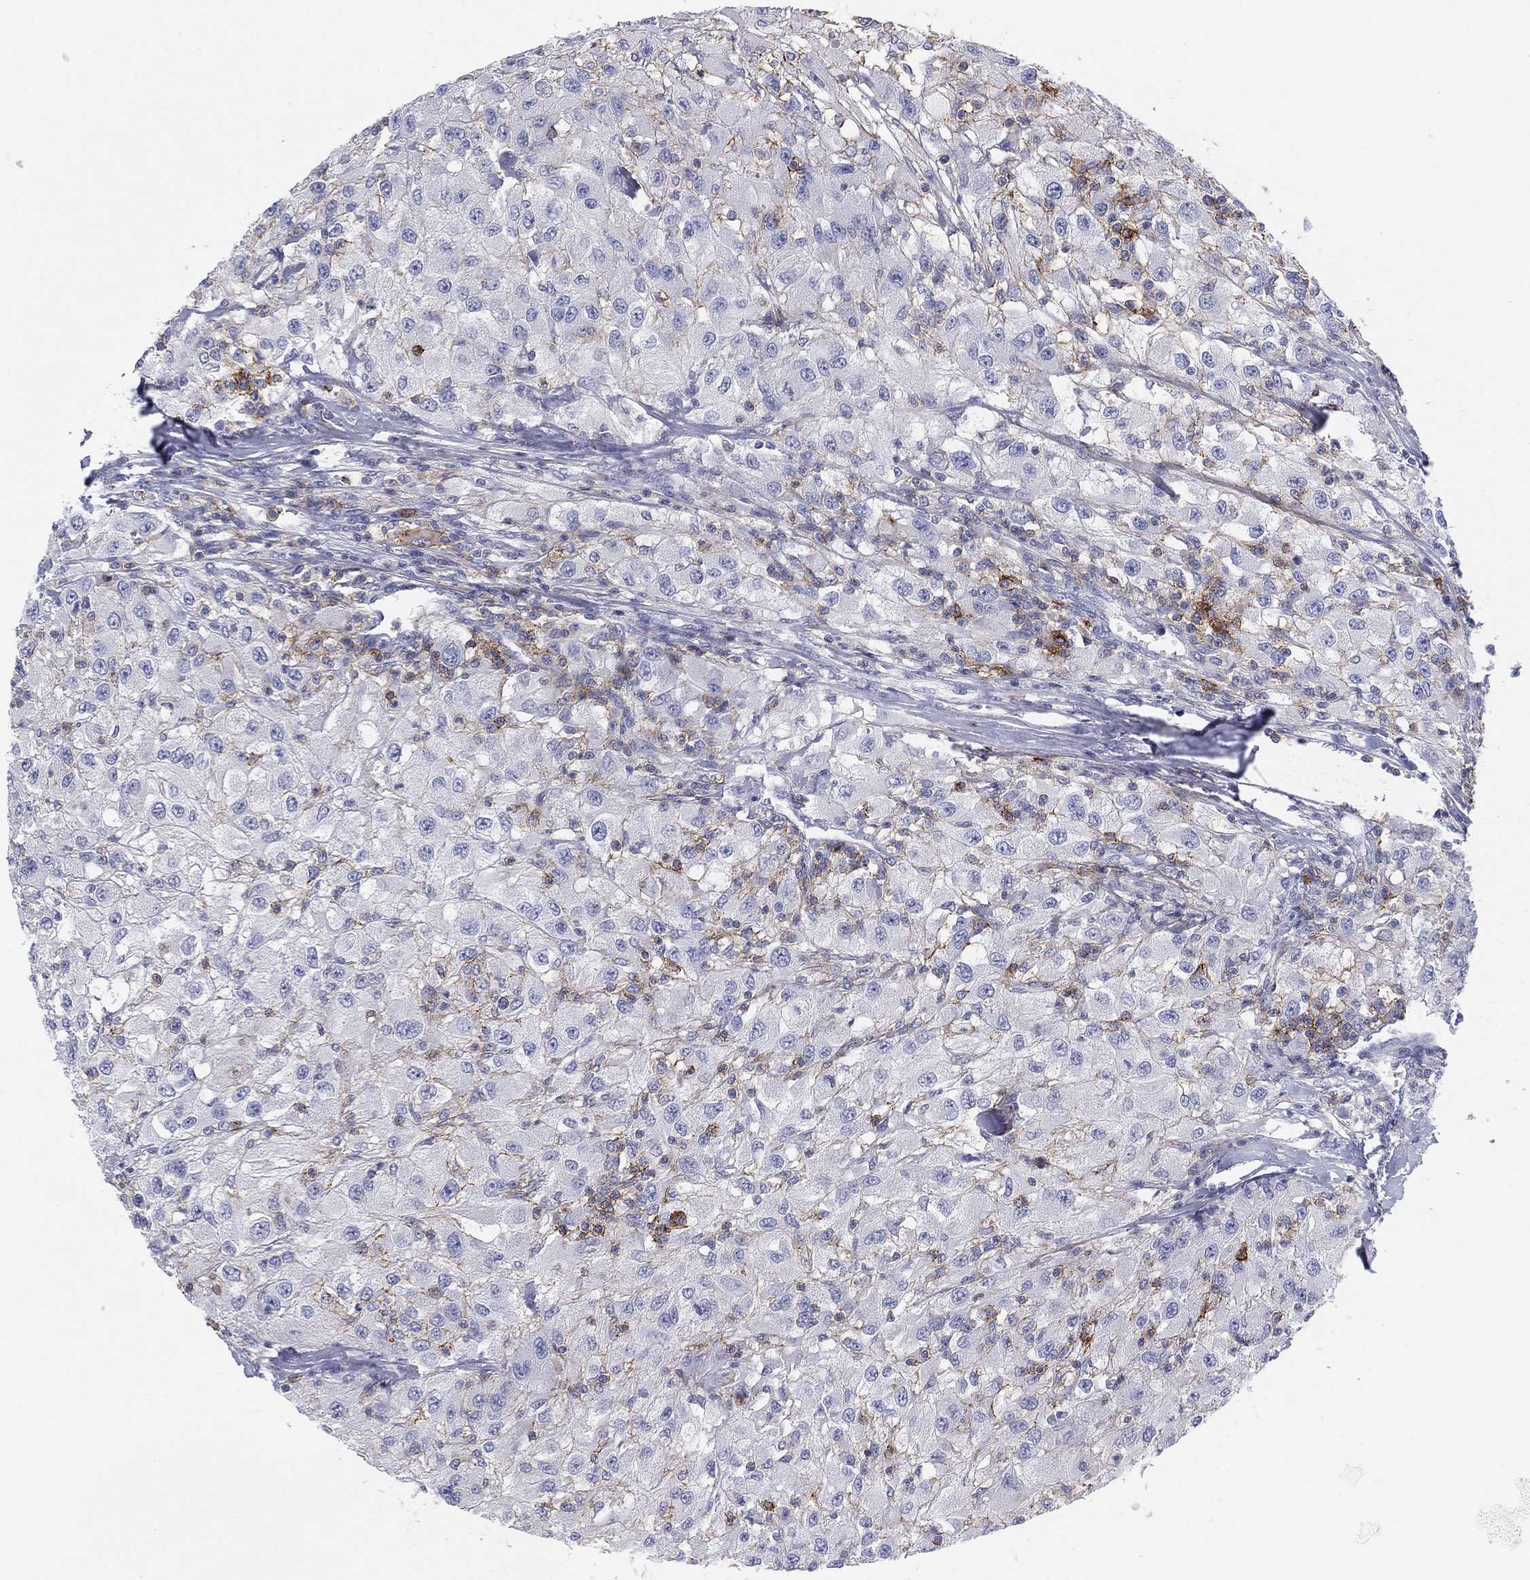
{"staining": {"intensity": "negative", "quantity": "none", "location": "none"}, "tissue": "renal cancer", "cell_type": "Tumor cells", "image_type": "cancer", "snomed": [{"axis": "morphology", "description": "Adenocarcinoma, NOS"}, {"axis": "topography", "description": "Kidney"}], "caption": "A micrograph of renal adenocarcinoma stained for a protein displays no brown staining in tumor cells. The staining was performed using DAB (3,3'-diaminobenzidine) to visualize the protein expression in brown, while the nuclei were stained in blue with hematoxylin (Magnification: 20x).", "gene": "SELPLG", "patient": {"sex": "female", "age": 67}}